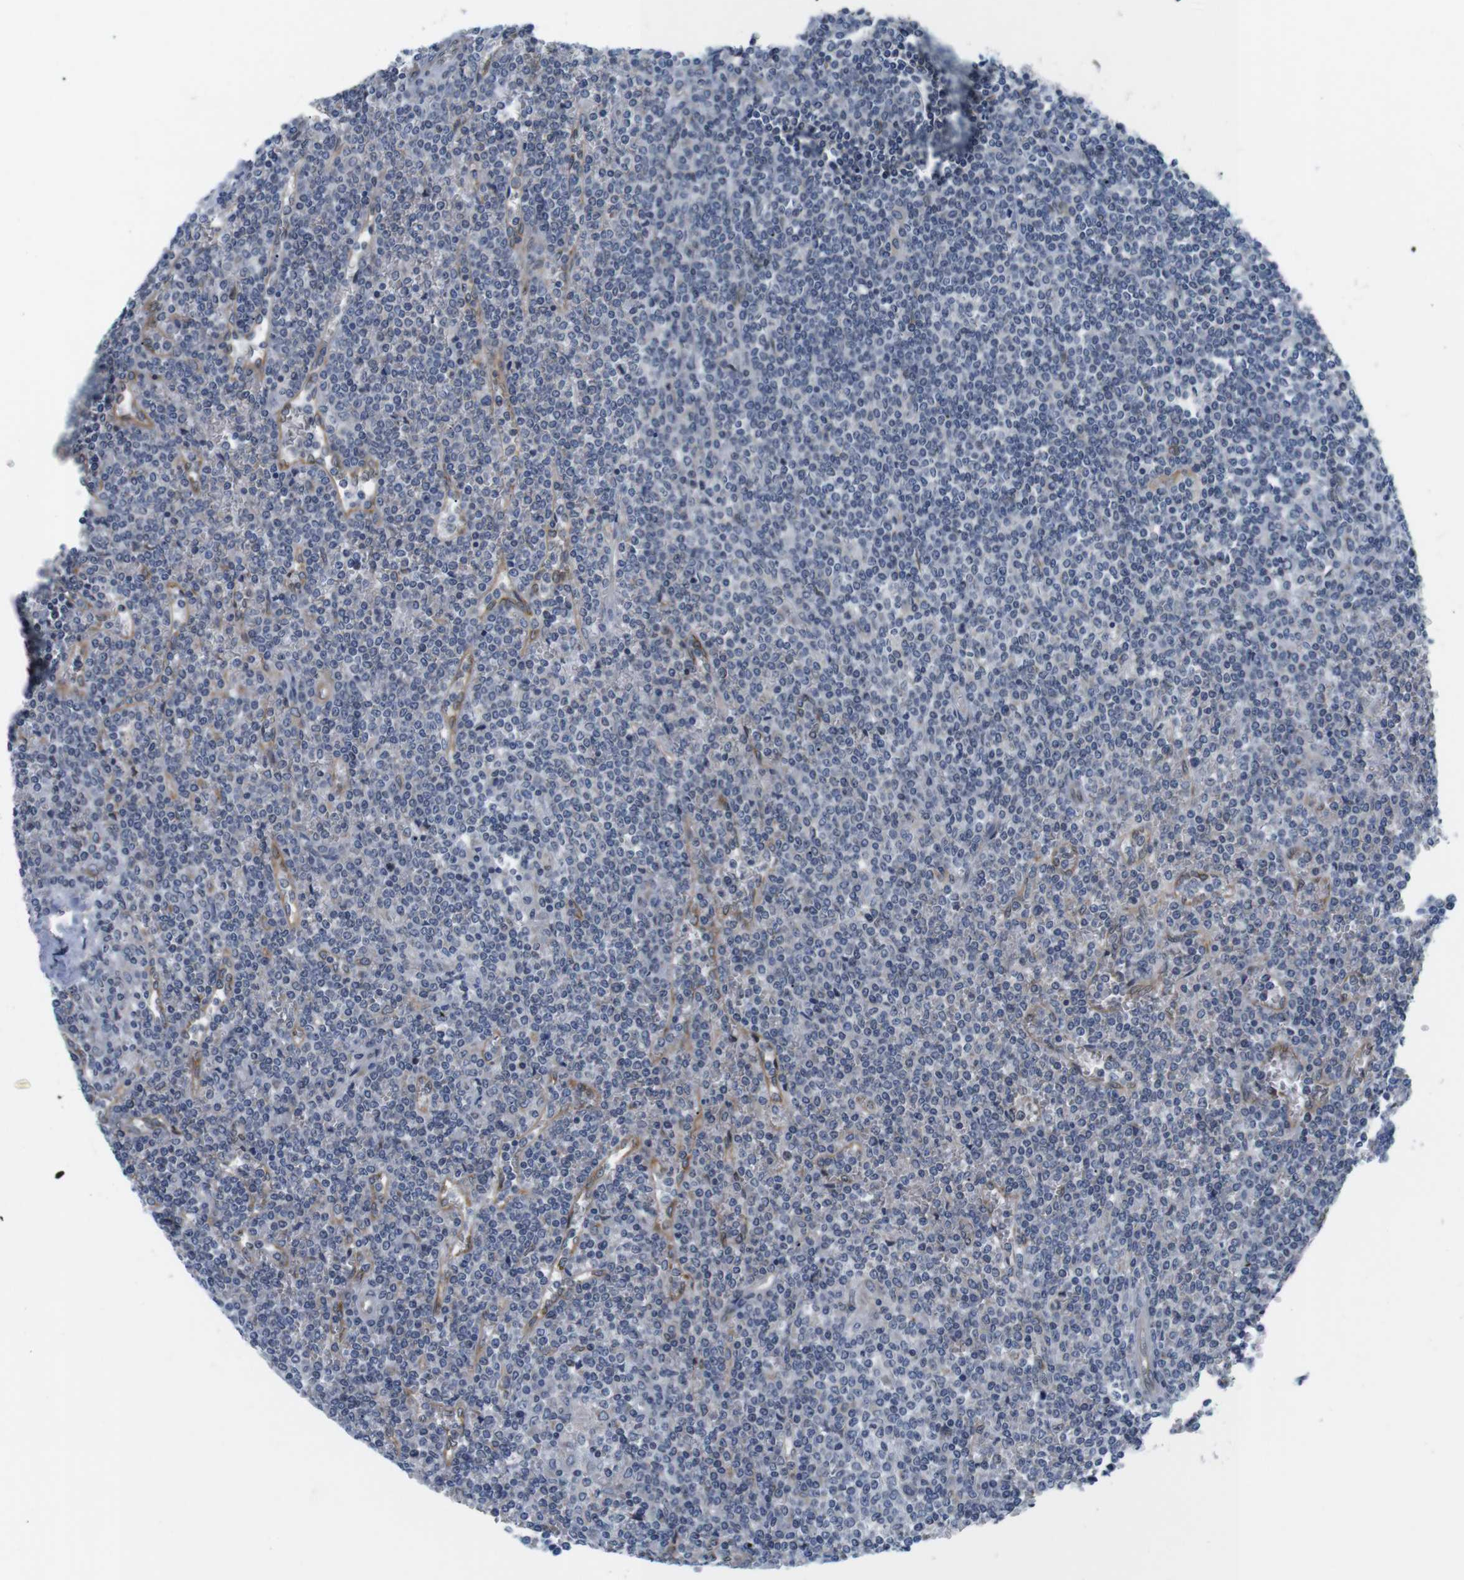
{"staining": {"intensity": "negative", "quantity": "none", "location": "none"}, "tissue": "lymphoma", "cell_type": "Tumor cells", "image_type": "cancer", "snomed": [{"axis": "morphology", "description": "Malignant lymphoma, non-Hodgkin's type, Low grade"}, {"axis": "topography", "description": "Spleen"}], "caption": "Immunohistochemical staining of lymphoma shows no significant positivity in tumor cells.", "gene": "HACD3", "patient": {"sex": "female", "age": 19}}